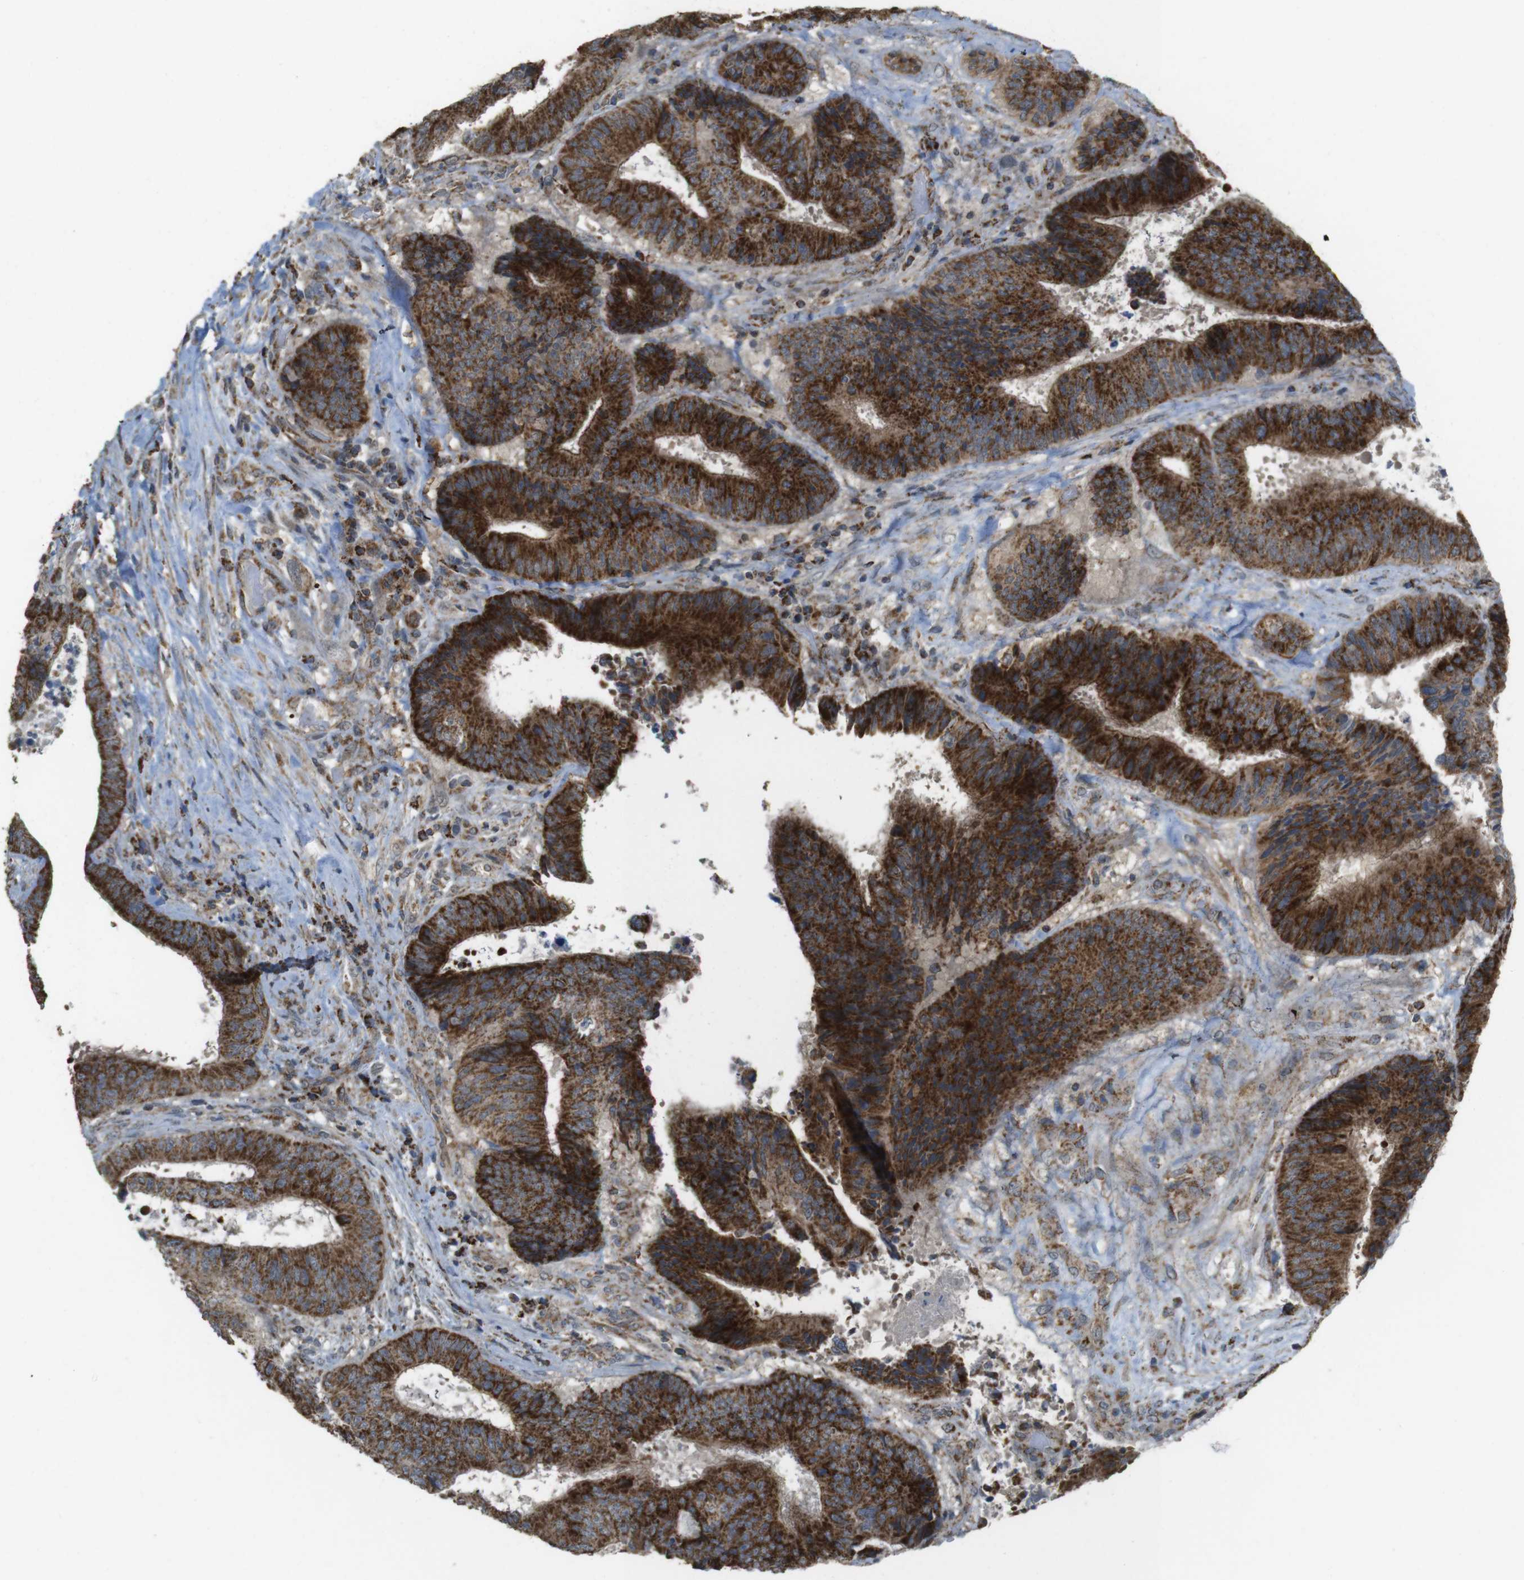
{"staining": {"intensity": "strong", "quantity": ">75%", "location": "cytoplasmic/membranous"}, "tissue": "colorectal cancer", "cell_type": "Tumor cells", "image_type": "cancer", "snomed": [{"axis": "morphology", "description": "Adenocarcinoma, NOS"}, {"axis": "topography", "description": "Rectum"}], "caption": "The image reveals staining of adenocarcinoma (colorectal), revealing strong cytoplasmic/membranous protein positivity (brown color) within tumor cells.", "gene": "CALHM2", "patient": {"sex": "male", "age": 72}}